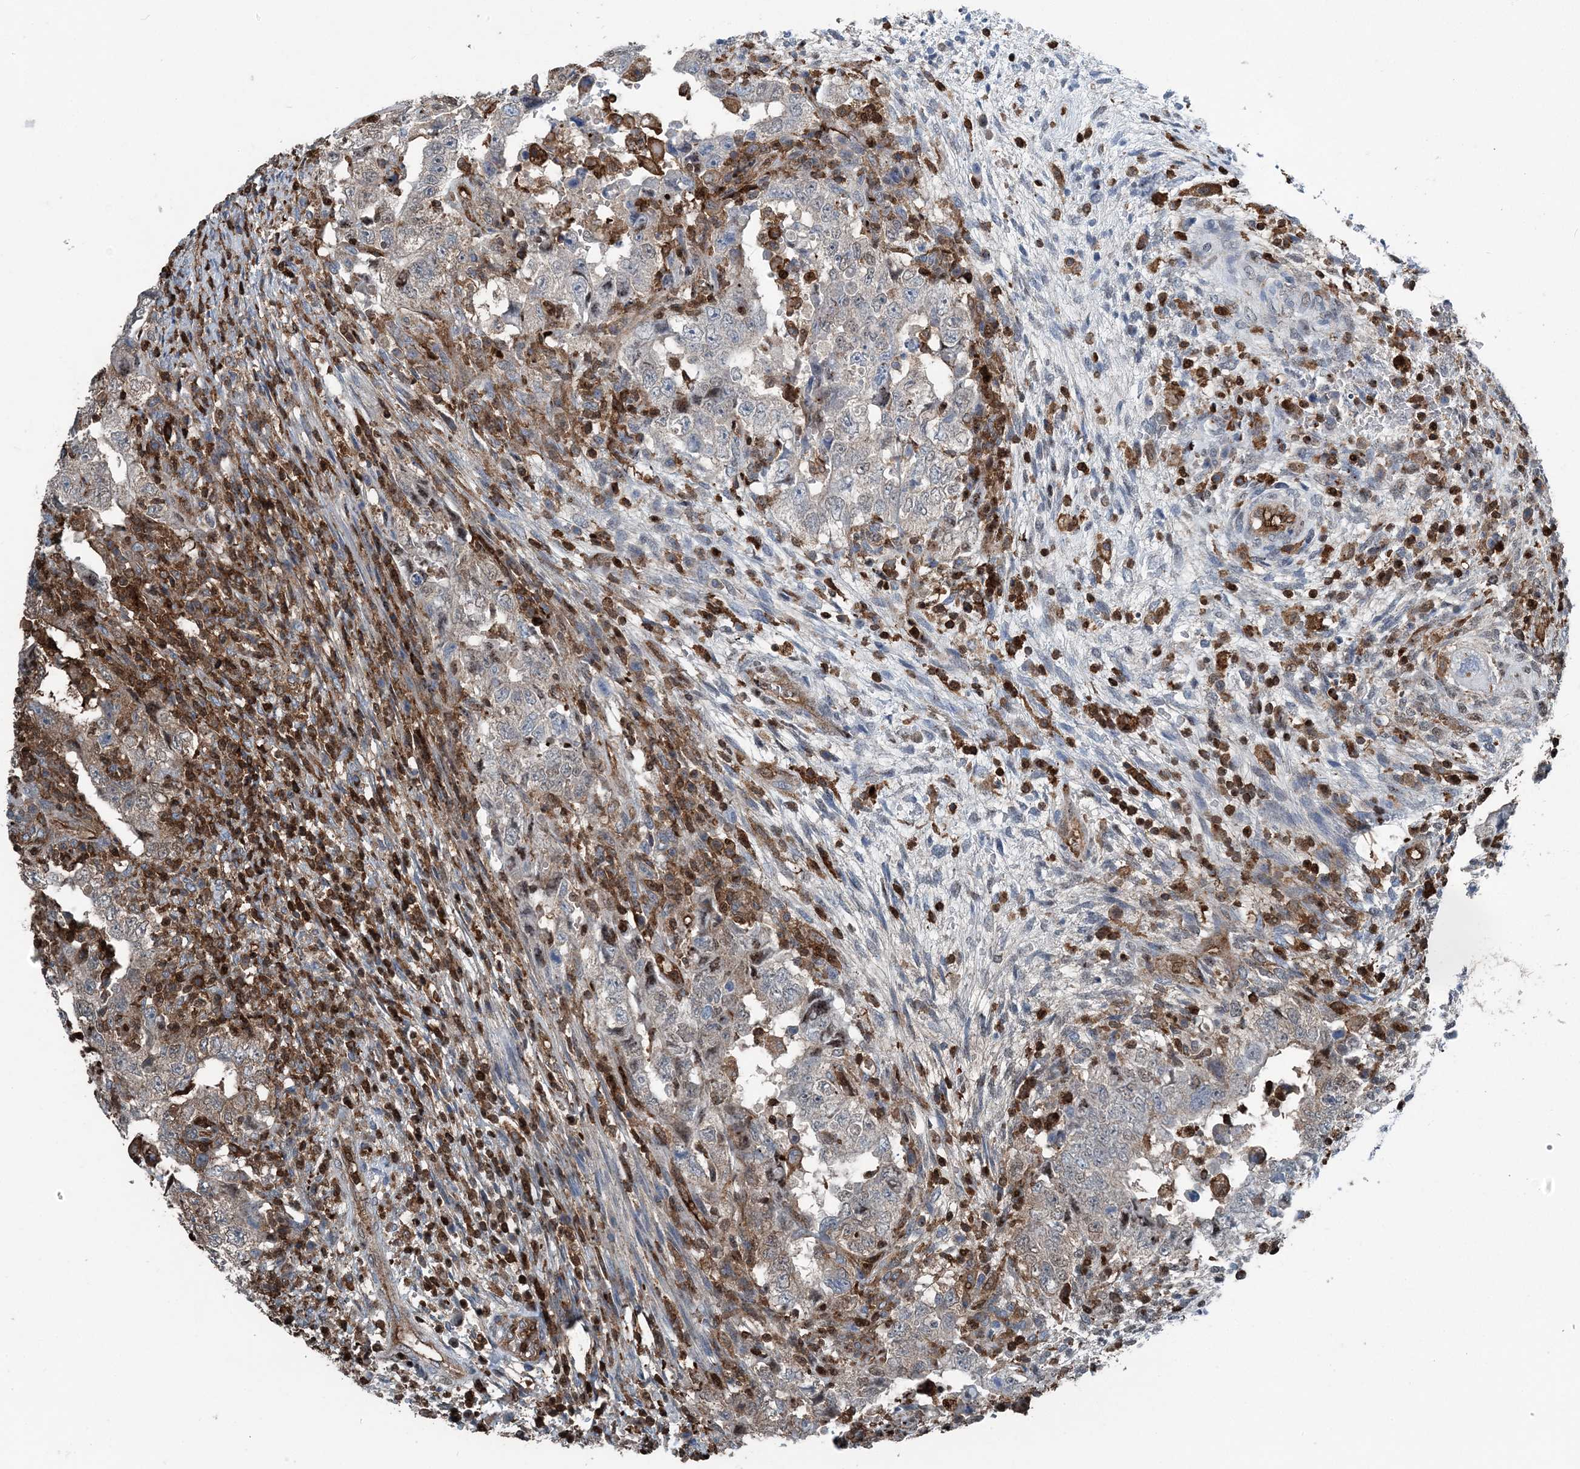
{"staining": {"intensity": "moderate", "quantity": "<25%", "location": "cytoplasmic/membranous"}, "tissue": "testis cancer", "cell_type": "Tumor cells", "image_type": "cancer", "snomed": [{"axis": "morphology", "description": "Carcinoma, Embryonal, NOS"}, {"axis": "topography", "description": "Testis"}], "caption": "The micrograph shows a brown stain indicating the presence of a protein in the cytoplasmic/membranous of tumor cells in embryonal carcinoma (testis).", "gene": "CFL1", "patient": {"sex": "male", "age": 26}}